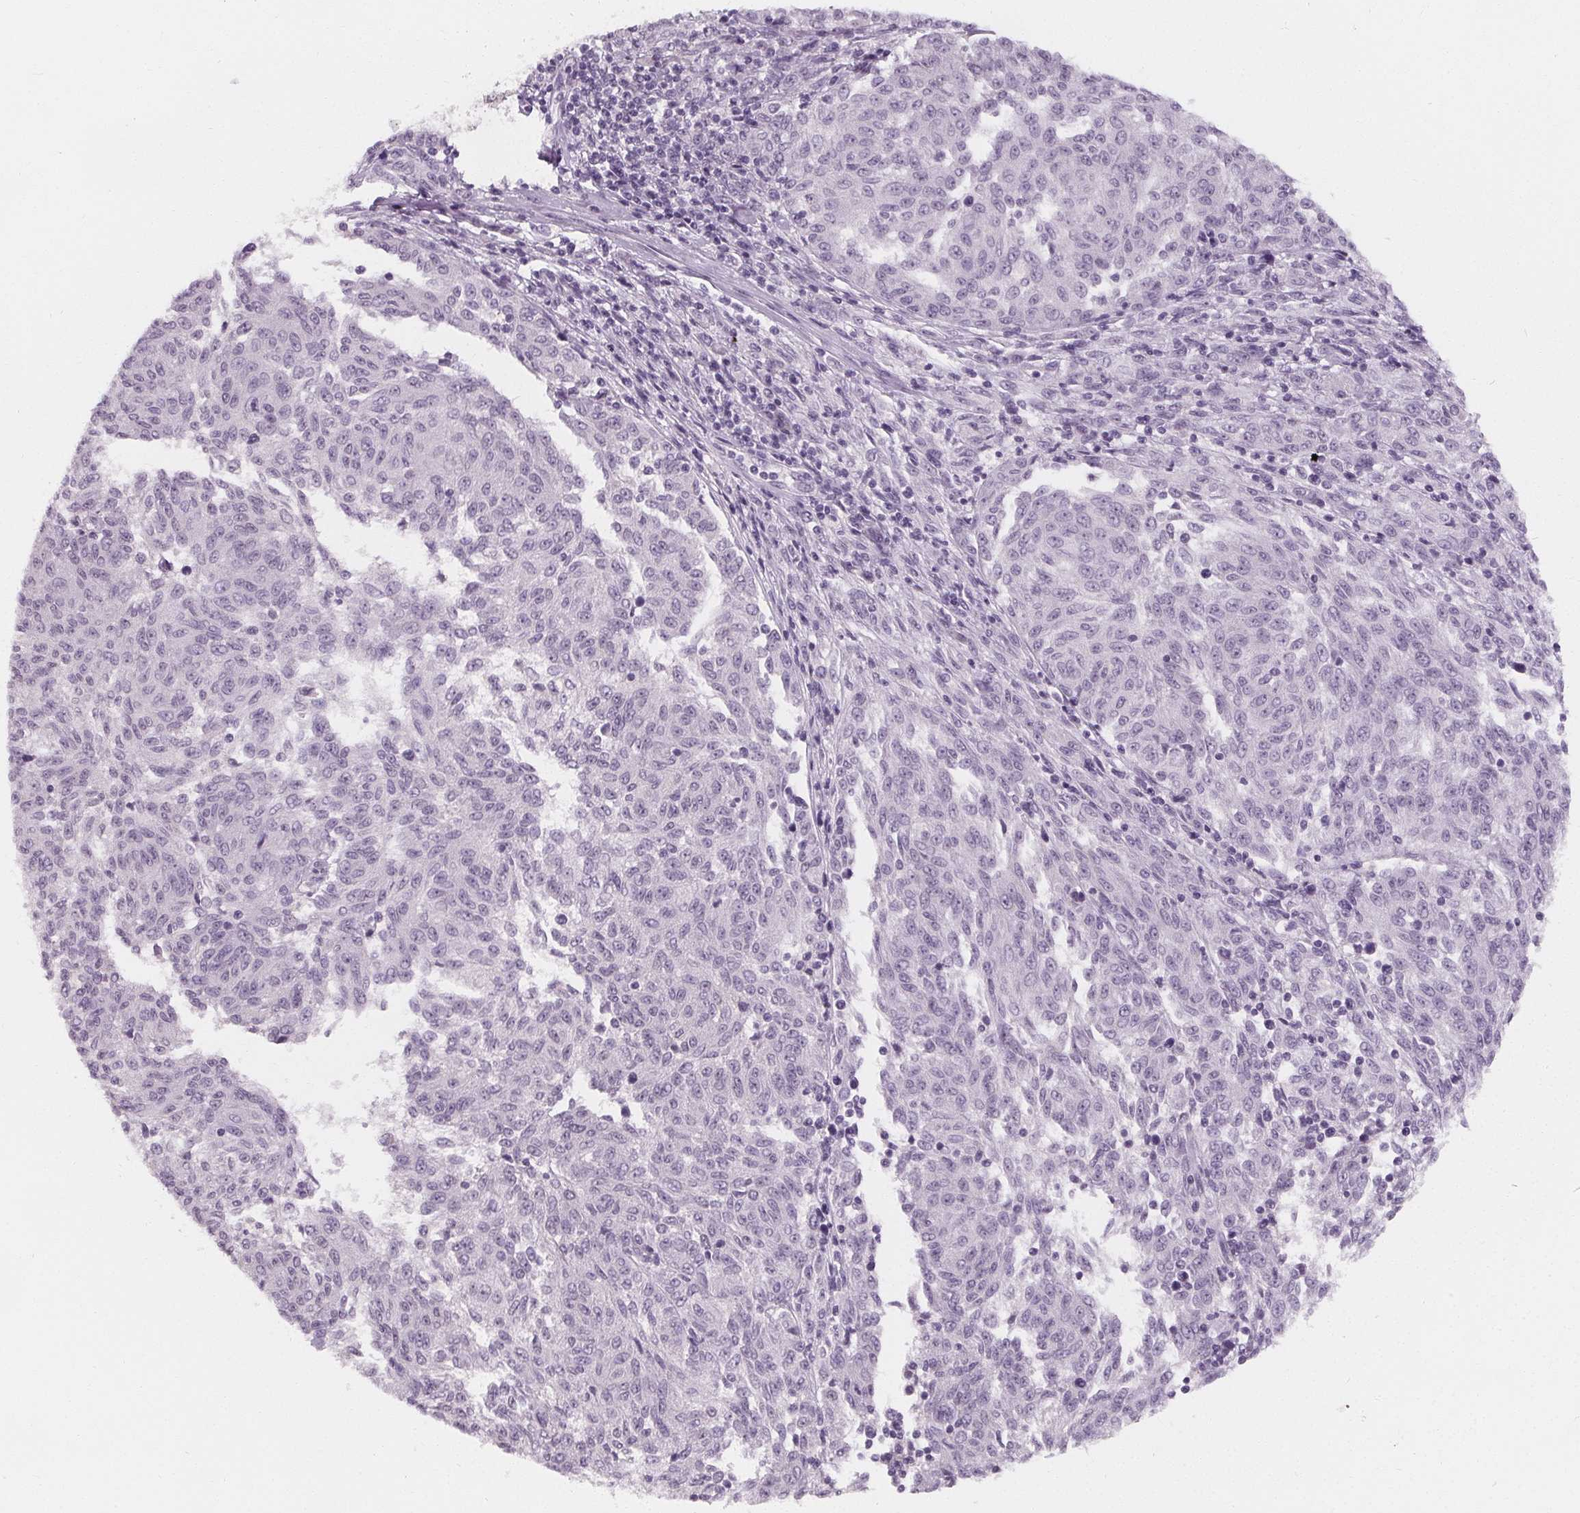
{"staining": {"intensity": "negative", "quantity": "none", "location": "none"}, "tissue": "melanoma", "cell_type": "Tumor cells", "image_type": "cancer", "snomed": [{"axis": "morphology", "description": "Malignant melanoma, NOS"}, {"axis": "topography", "description": "Skin"}], "caption": "There is no significant expression in tumor cells of melanoma. Nuclei are stained in blue.", "gene": "DBX2", "patient": {"sex": "female", "age": 72}}